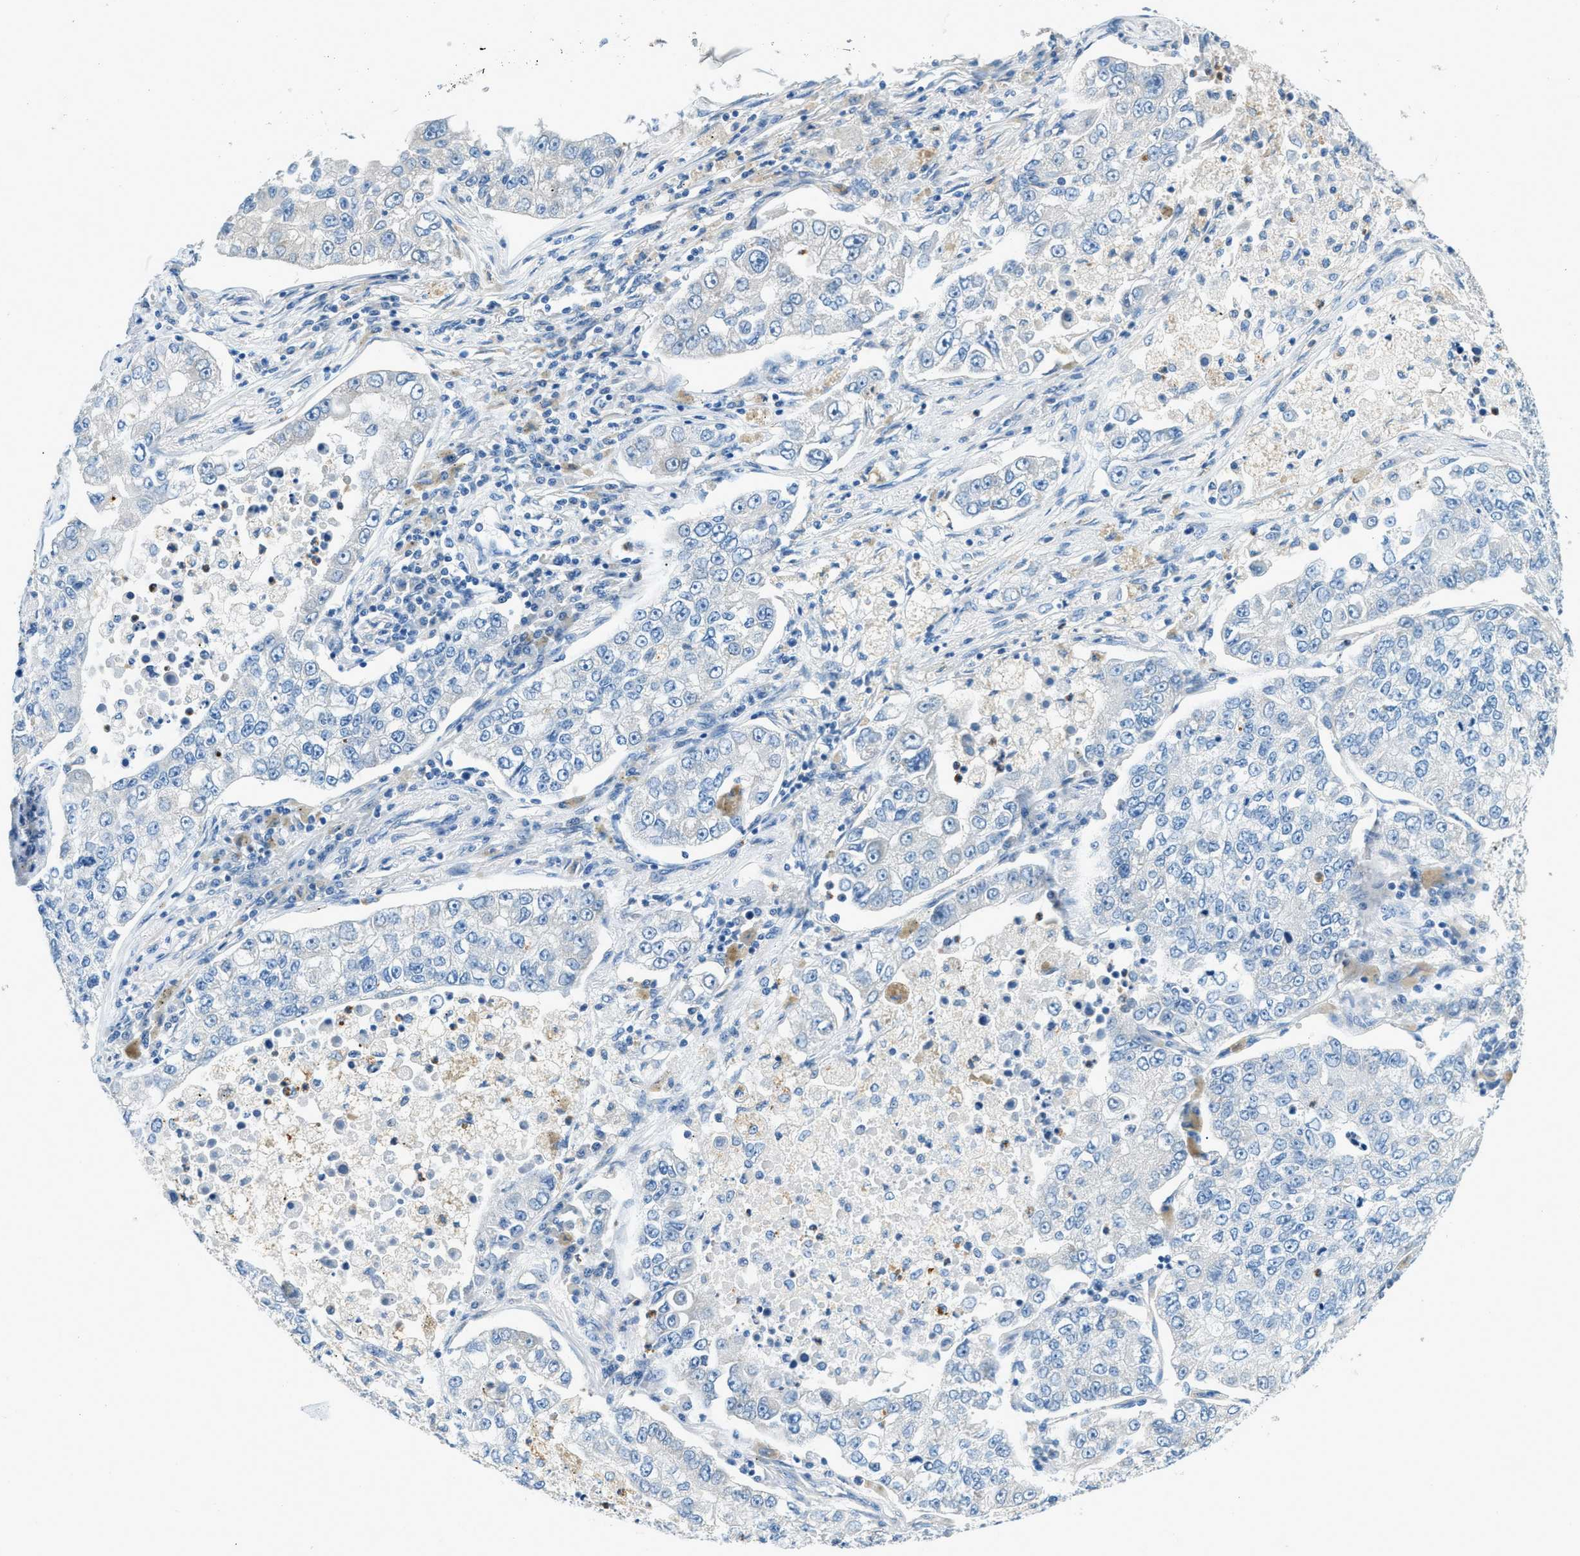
{"staining": {"intensity": "negative", "quantity": "none", "location": "none"}, "tissue": "lung cancer", "cell_type": "Tumor cells", "image_type": "cancer", "snomed": [{"axis": "morphology", "description": "Adenocarcinoma, NOS"}, {"axis": "topography", "description": "Lung"}], "caption": "A micrograph of adenocarcinoma (lung) stained for a protein displays no brown staining in tumor cells.", "gene": "ZNF367", "patient": {"sex": "male", "age": 49}}